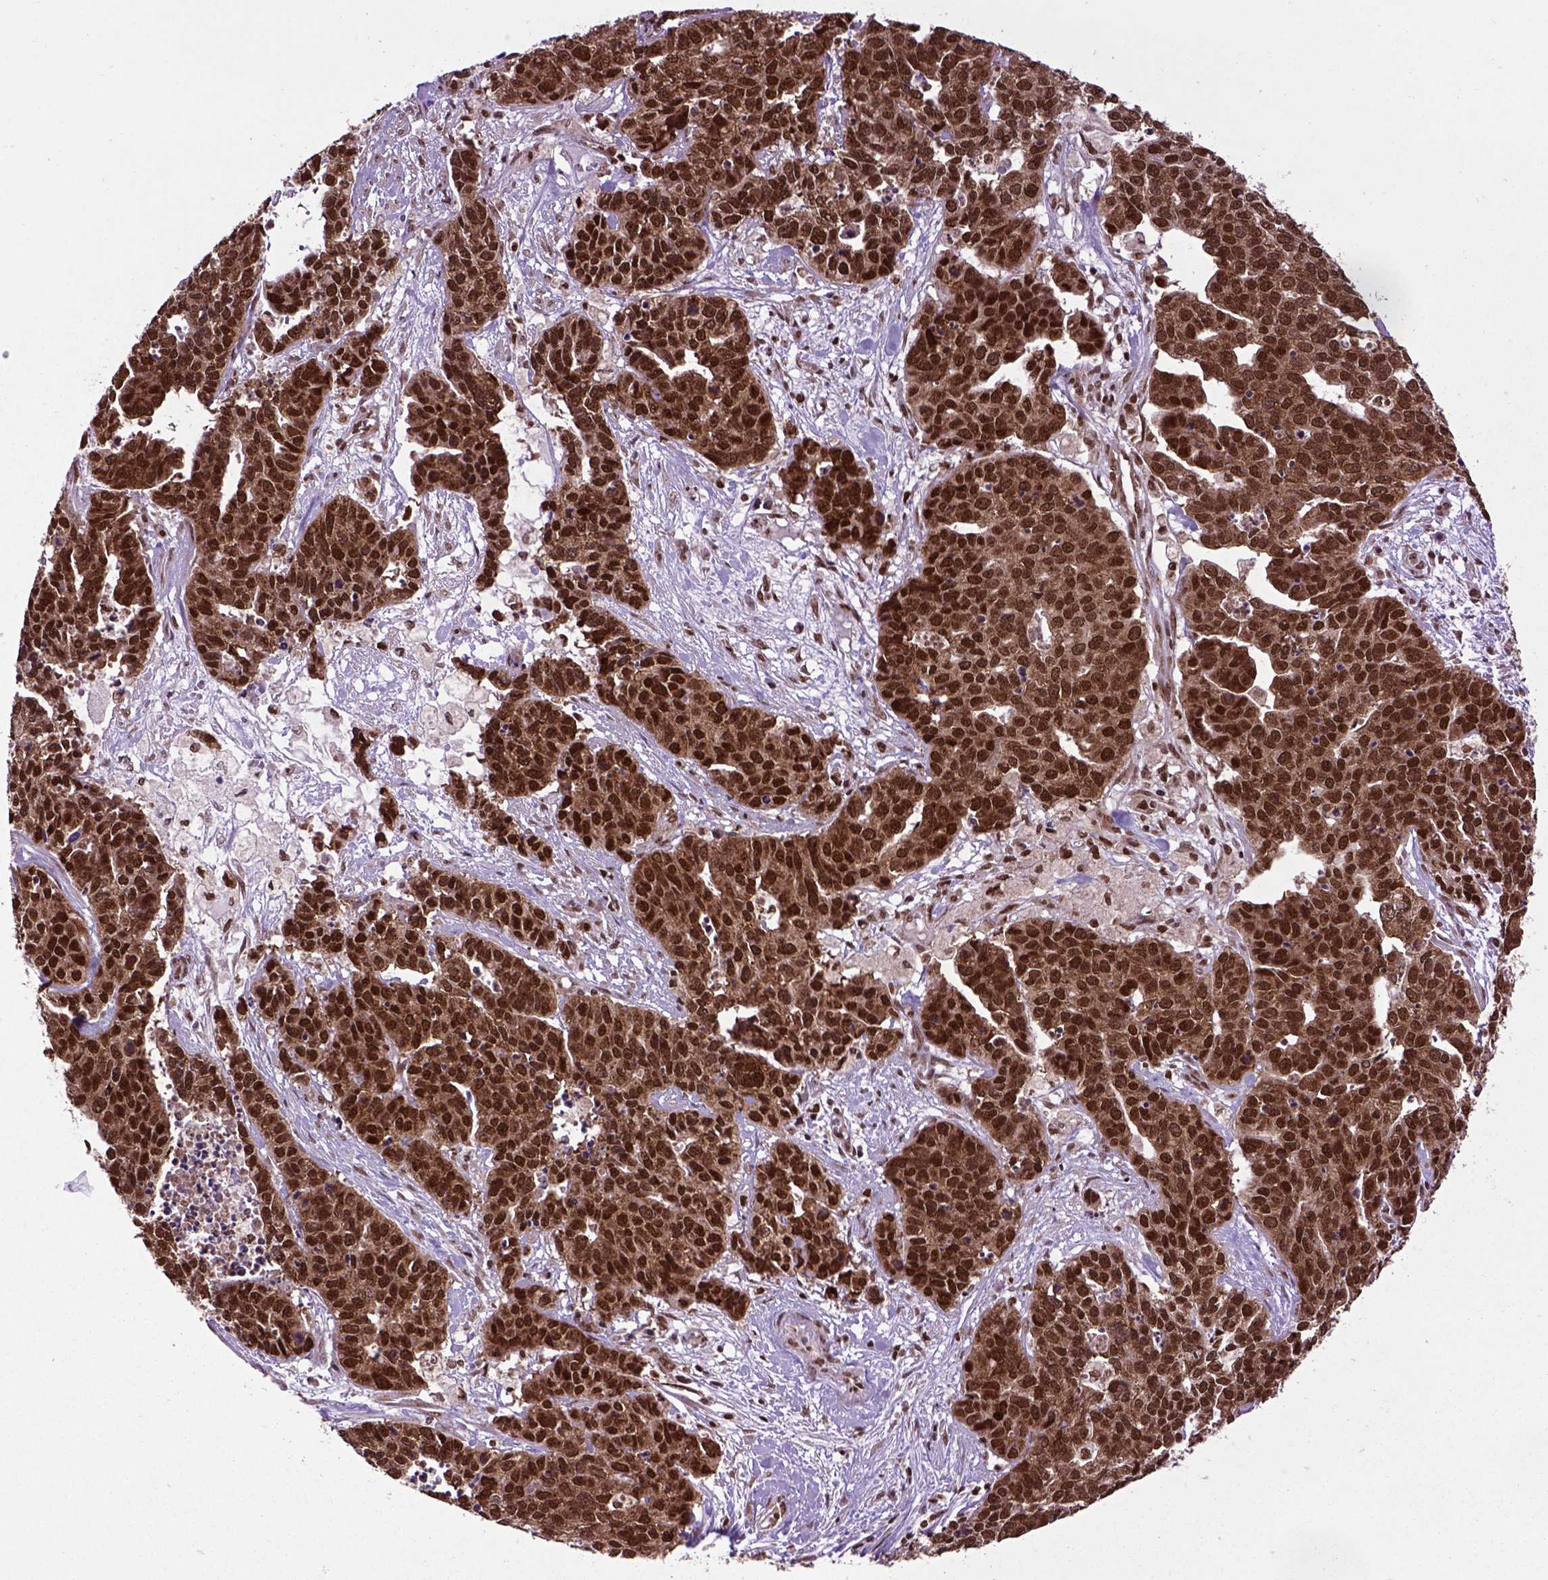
{"staining": {"intensity": "strong", "quantity": ">75%", "location": "cytoplasmic/membranous,nuclear"}, "tissue": "ovarian cancer", "cell_type": "Tumor cells", "image_type": "cancer", "snomed": [{"axis": "morphology", "description": "Carcinoma, endometroid"}, {"axis": "topography", "description": "Ovary"}], "caption": "Protein expression analysis of human ovarian cancer reveals strong cytoplasmic/membranous and nuclear expression in approximately >75% of tumor cells. Nuclei are stained in blue.", "gene": "CELF1", "patient": {"sex": "female", "age": 65}}